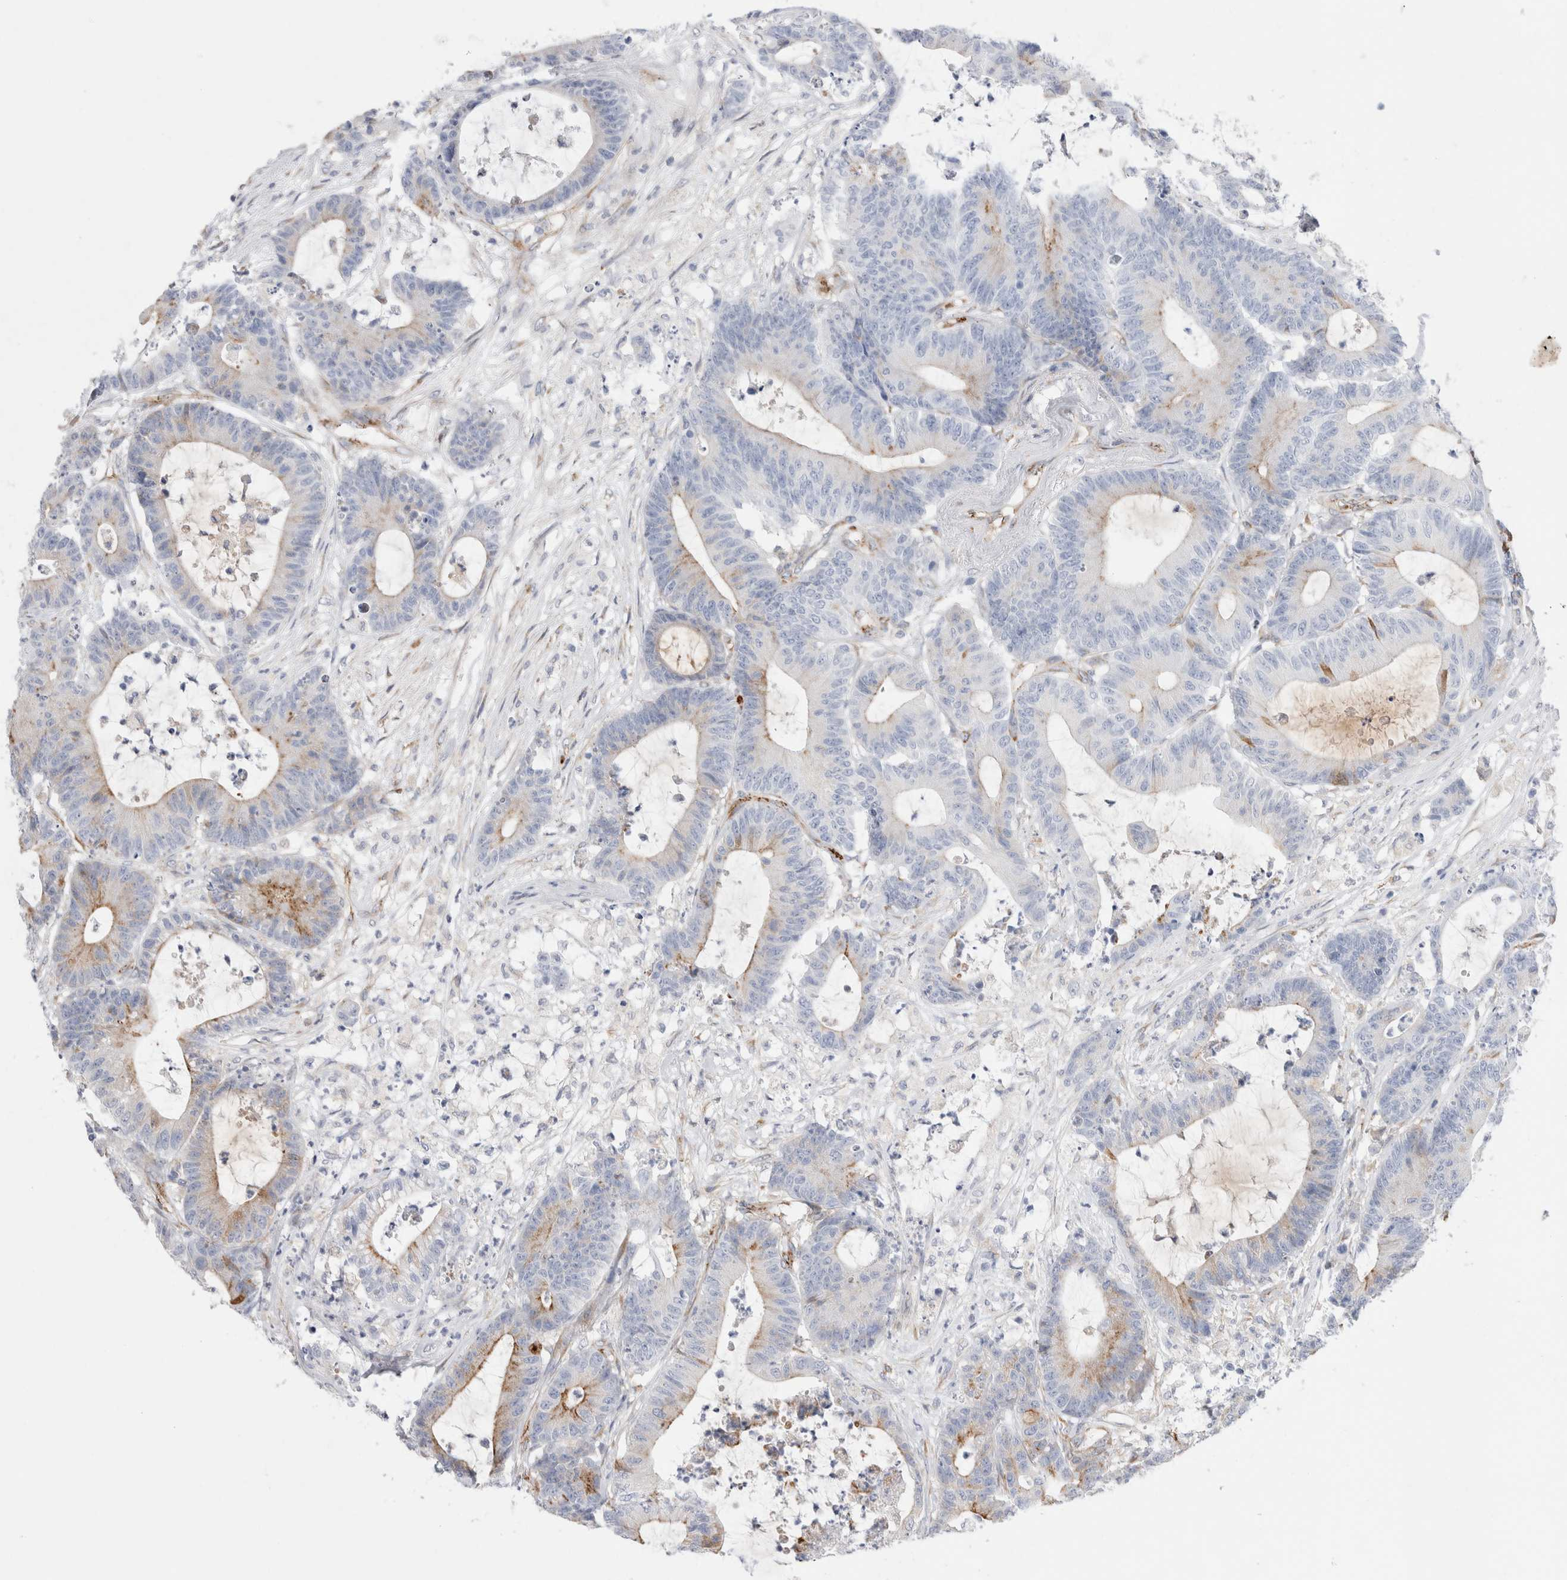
{"staining": {"intensity": "moderate", "quantity": "<25%", "location": "cytoplasmic/membranous"}, "tissue": "colorectal cancer", "cell_type": "Tumor cells", "image_type": "cancer", "snomed": [{"axis": "morphology", "description": "Adenocarcinoma, NOS"}, {"axis": "topography", "description": "Colon"}], "caption": "Human colorectal cancer (adenocarcinoma) stained for a protein (brown) demonstrates moderate cytoplasmic/membranous positive positivity in about <25% of tumor cells.", "gene": "CNPY4", "patient": {"sex": "female", "age": 84}}